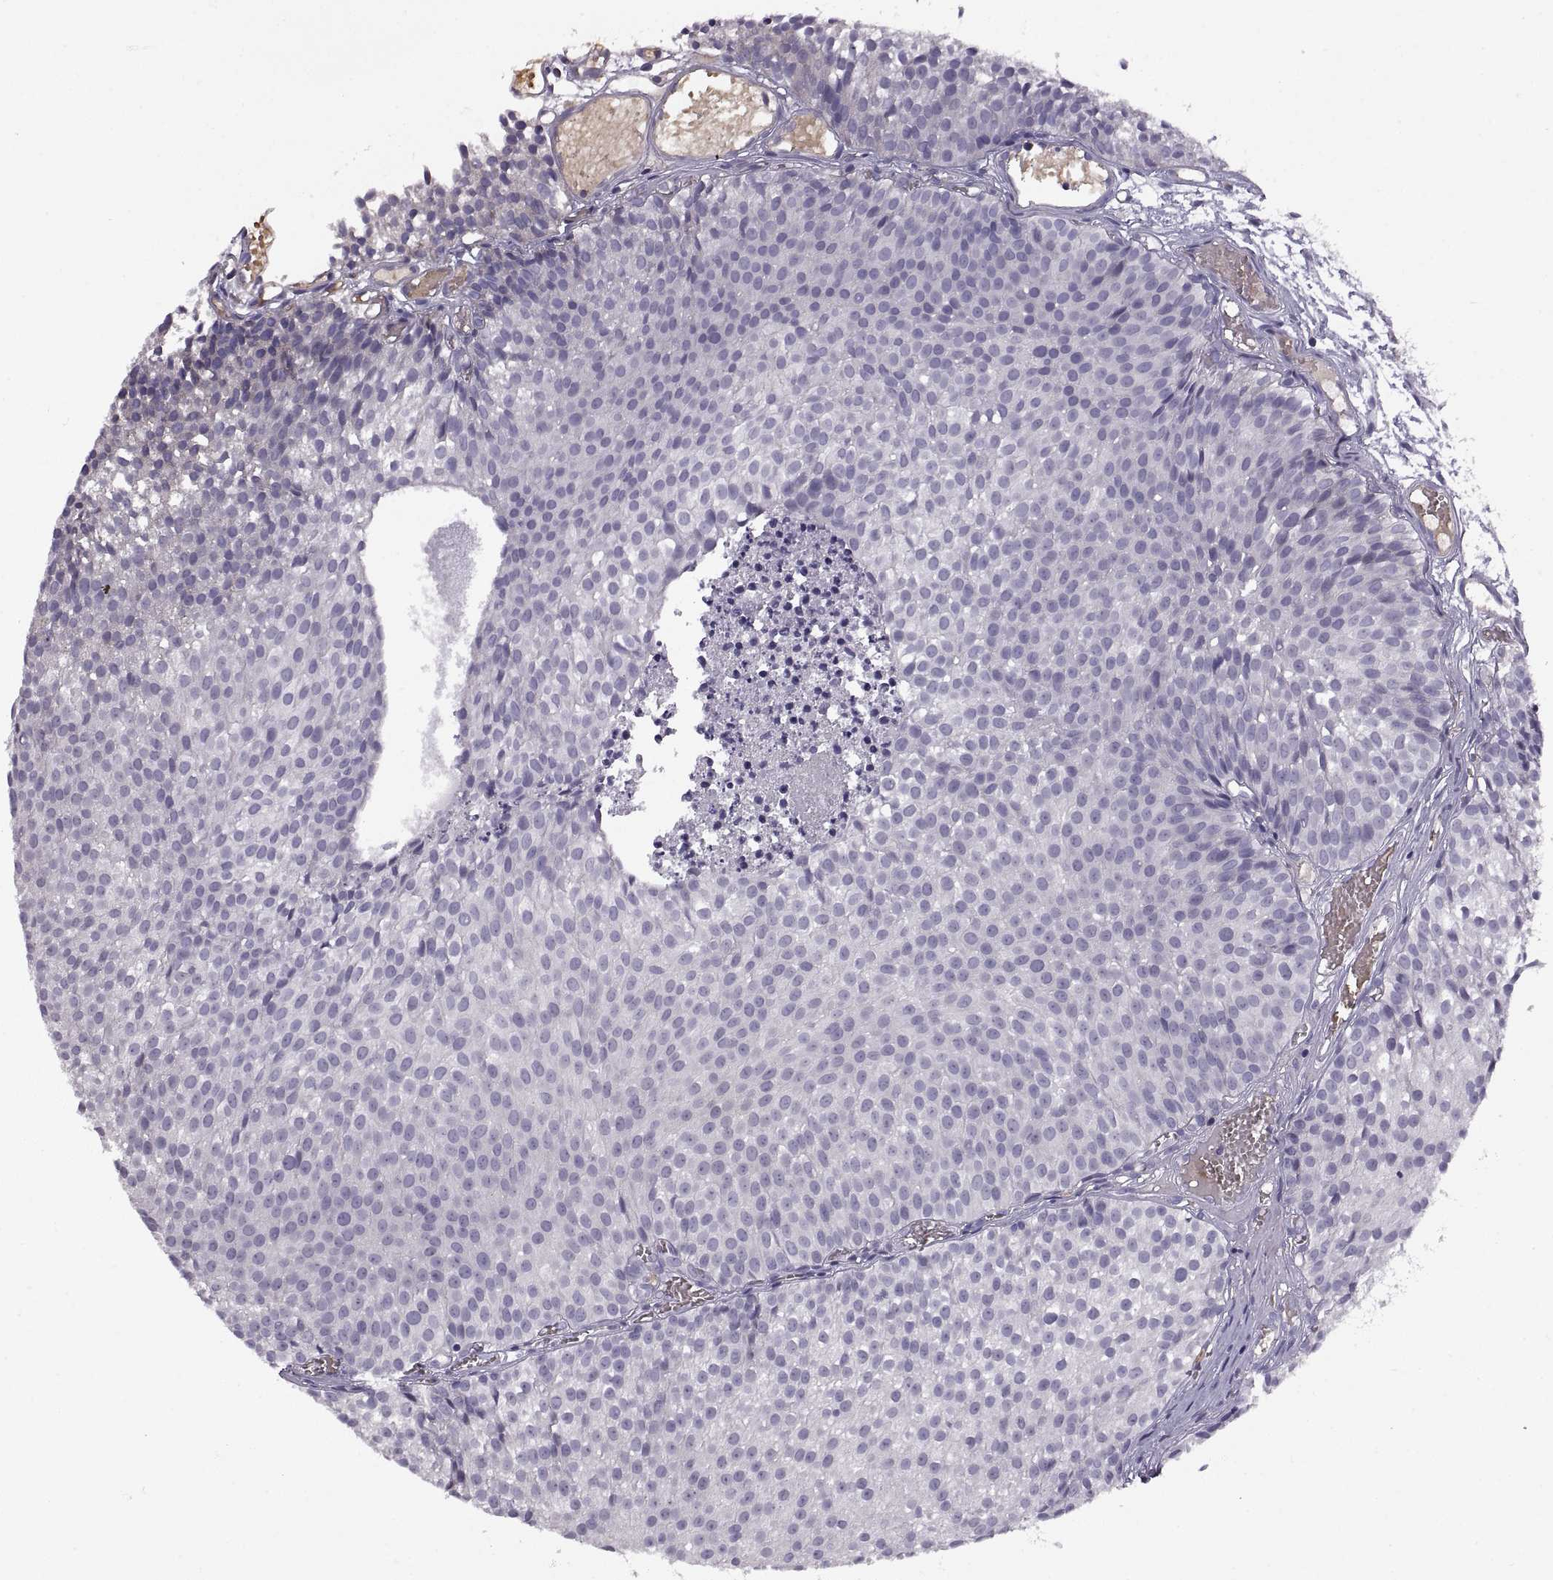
{"staining": {"intensity": "negative", "quantity": "none", "location": "none"}, "tissue": "urothelial cancer", "cell_type": "Tumor cells", "image_type": "cancer", "snomed": [{"axis": "morphology", "description": "Urothelial carcinoma, Low grade"}, {"axis": "topography", "description": "Urinary bladder"}], "caption": "Human urothelial cancer stained for a protein using IHC exhibits no positivity in tumor cells.", "gene": "MEIOC", "patient": {"sex": "male", "age": 63}}